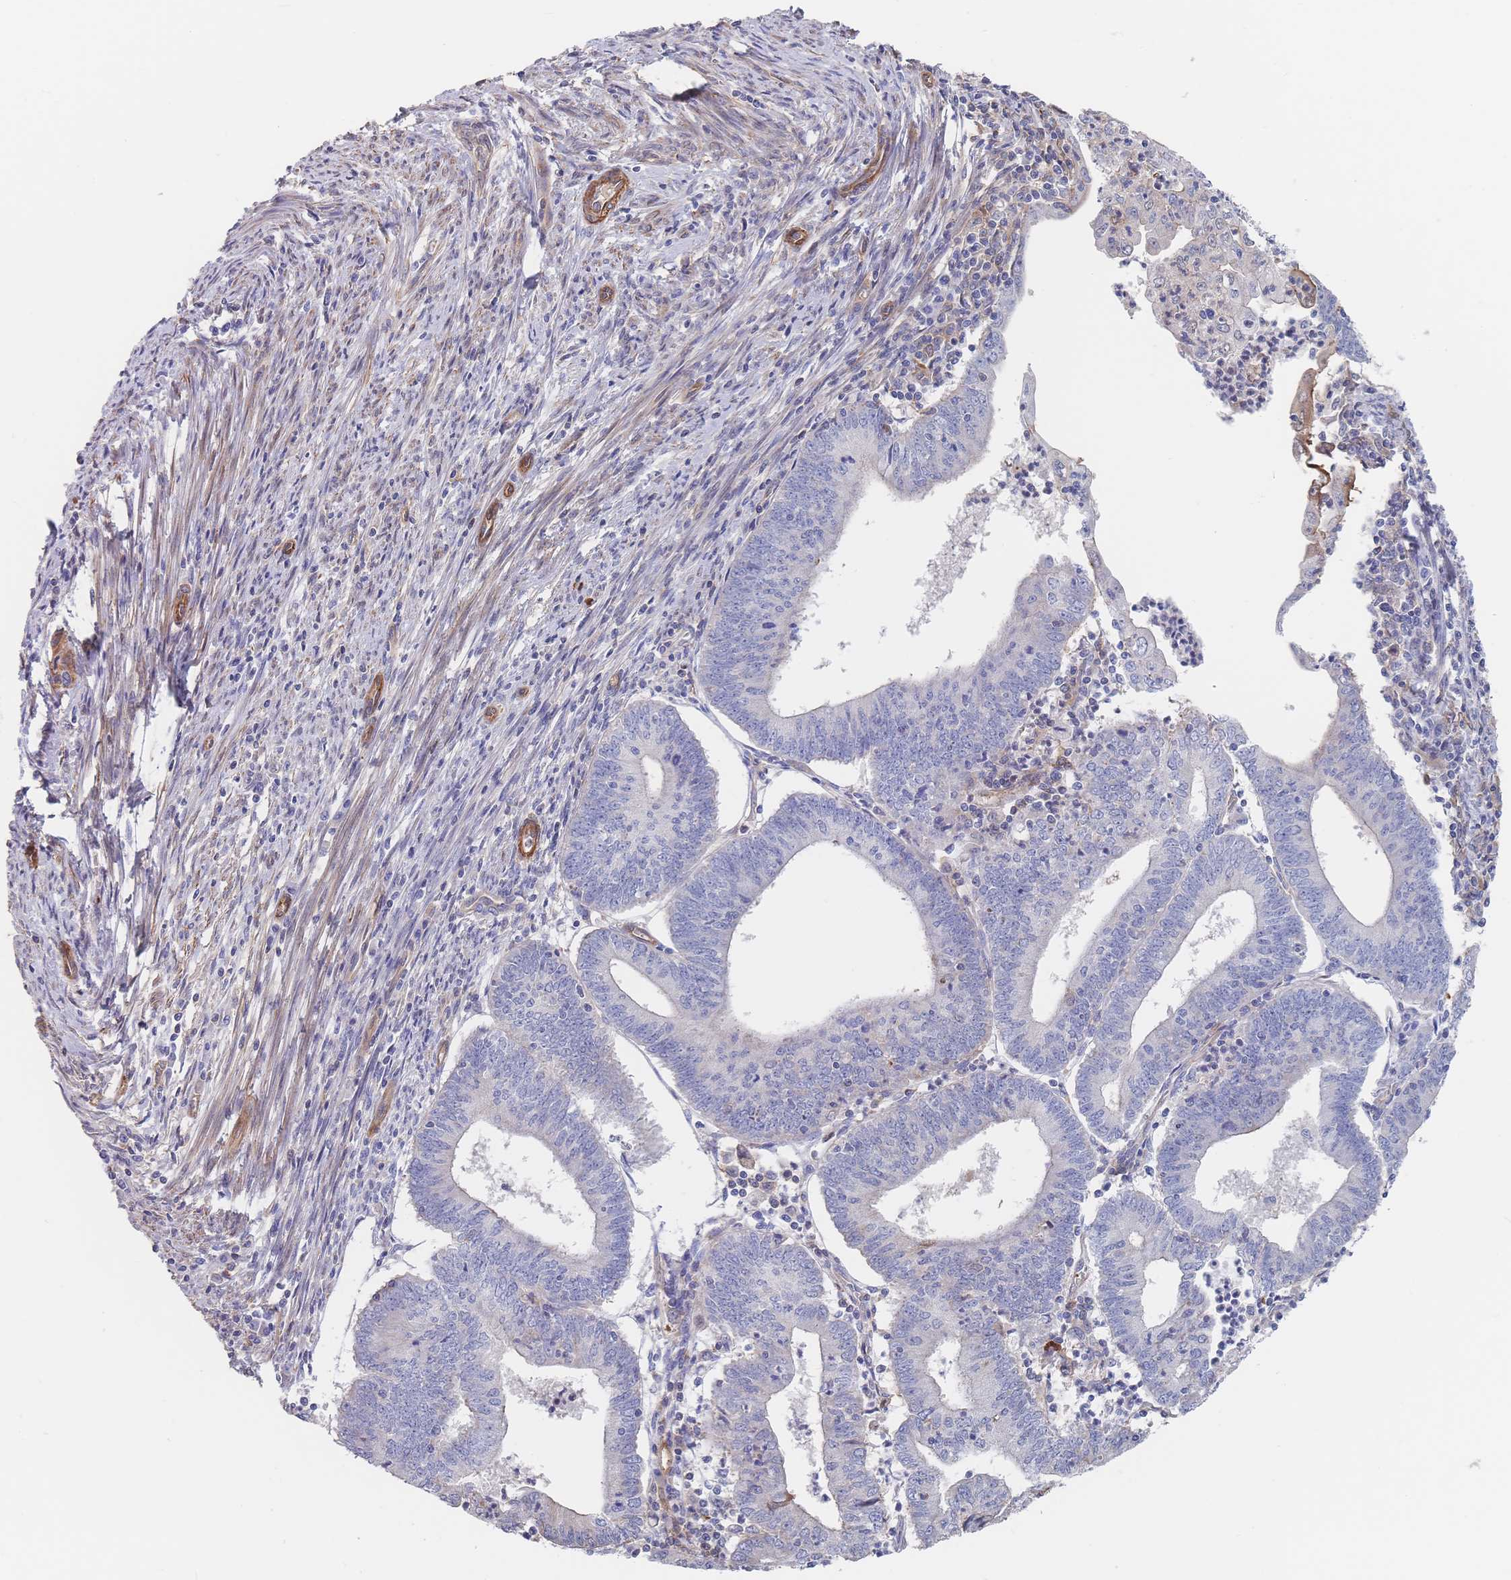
{"staining": {"intensity": "weak", "quantity": "<25%", "location": "cytoplasmic/membranous"}, "tissue": "endometrial cancer", "cell_type": "Tumor cells", "image_type": "cancer", "snomed": [{"axis": "morphology", "description": "Adenocarcinoma, NOS"}, {"axis": "topography", "description": "Endometrium"}], "caption": "Tumor cells show no significant positivity in endometrial cancer (adenocarcinoma).", "gene": "G6PC1", "patient": {"sex": "female", "age": 60}}